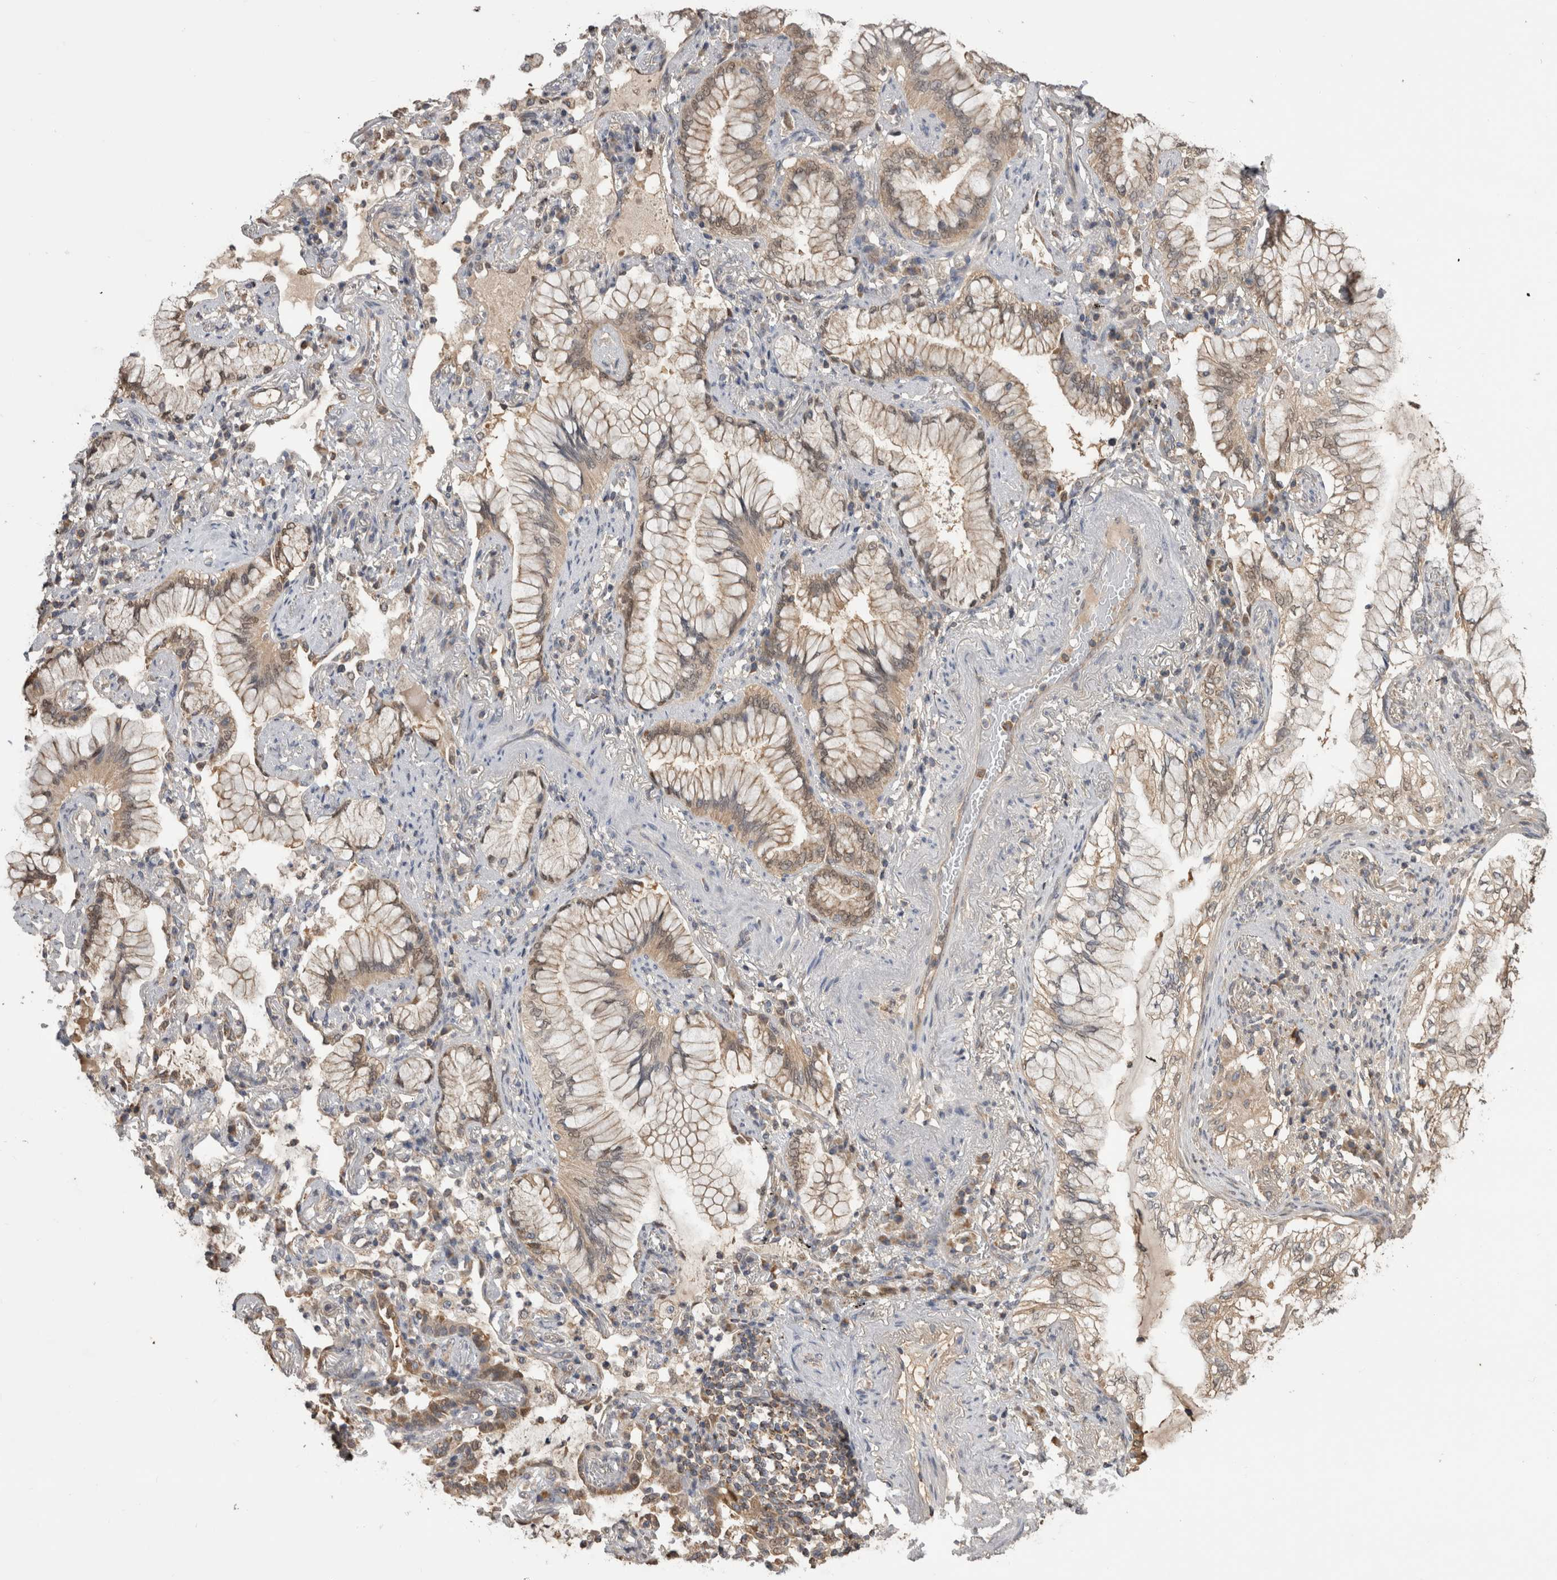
{"staining": {"intensity": "weak", "quantity": "25%-75%", "location": "cytoplasmic/membranous,nuclear"}, "tissue": "lung cancer", "cell_type": "Tumor cells", "image_type": "cancer", "snomed": [{"axis": "morphology", "description": "Adenocarcinoma, NOS"}, {"axis": "topography", "description": "Lung"}], "caption": "Immunohistochemical staining of human lung cancer (adenocarcinoma) exhibits low levels of weak cytoplasmic/membranous and nuclear protein expression in about 25%-75% of tumor cells. The staining was performed using DAB to visualize the protein expression in brown, while the nuclei were stained in blue with hematoxylin (Magnification: 20x).", "gene": "PREP", "patient": {"sex": "female", "age": 70}}